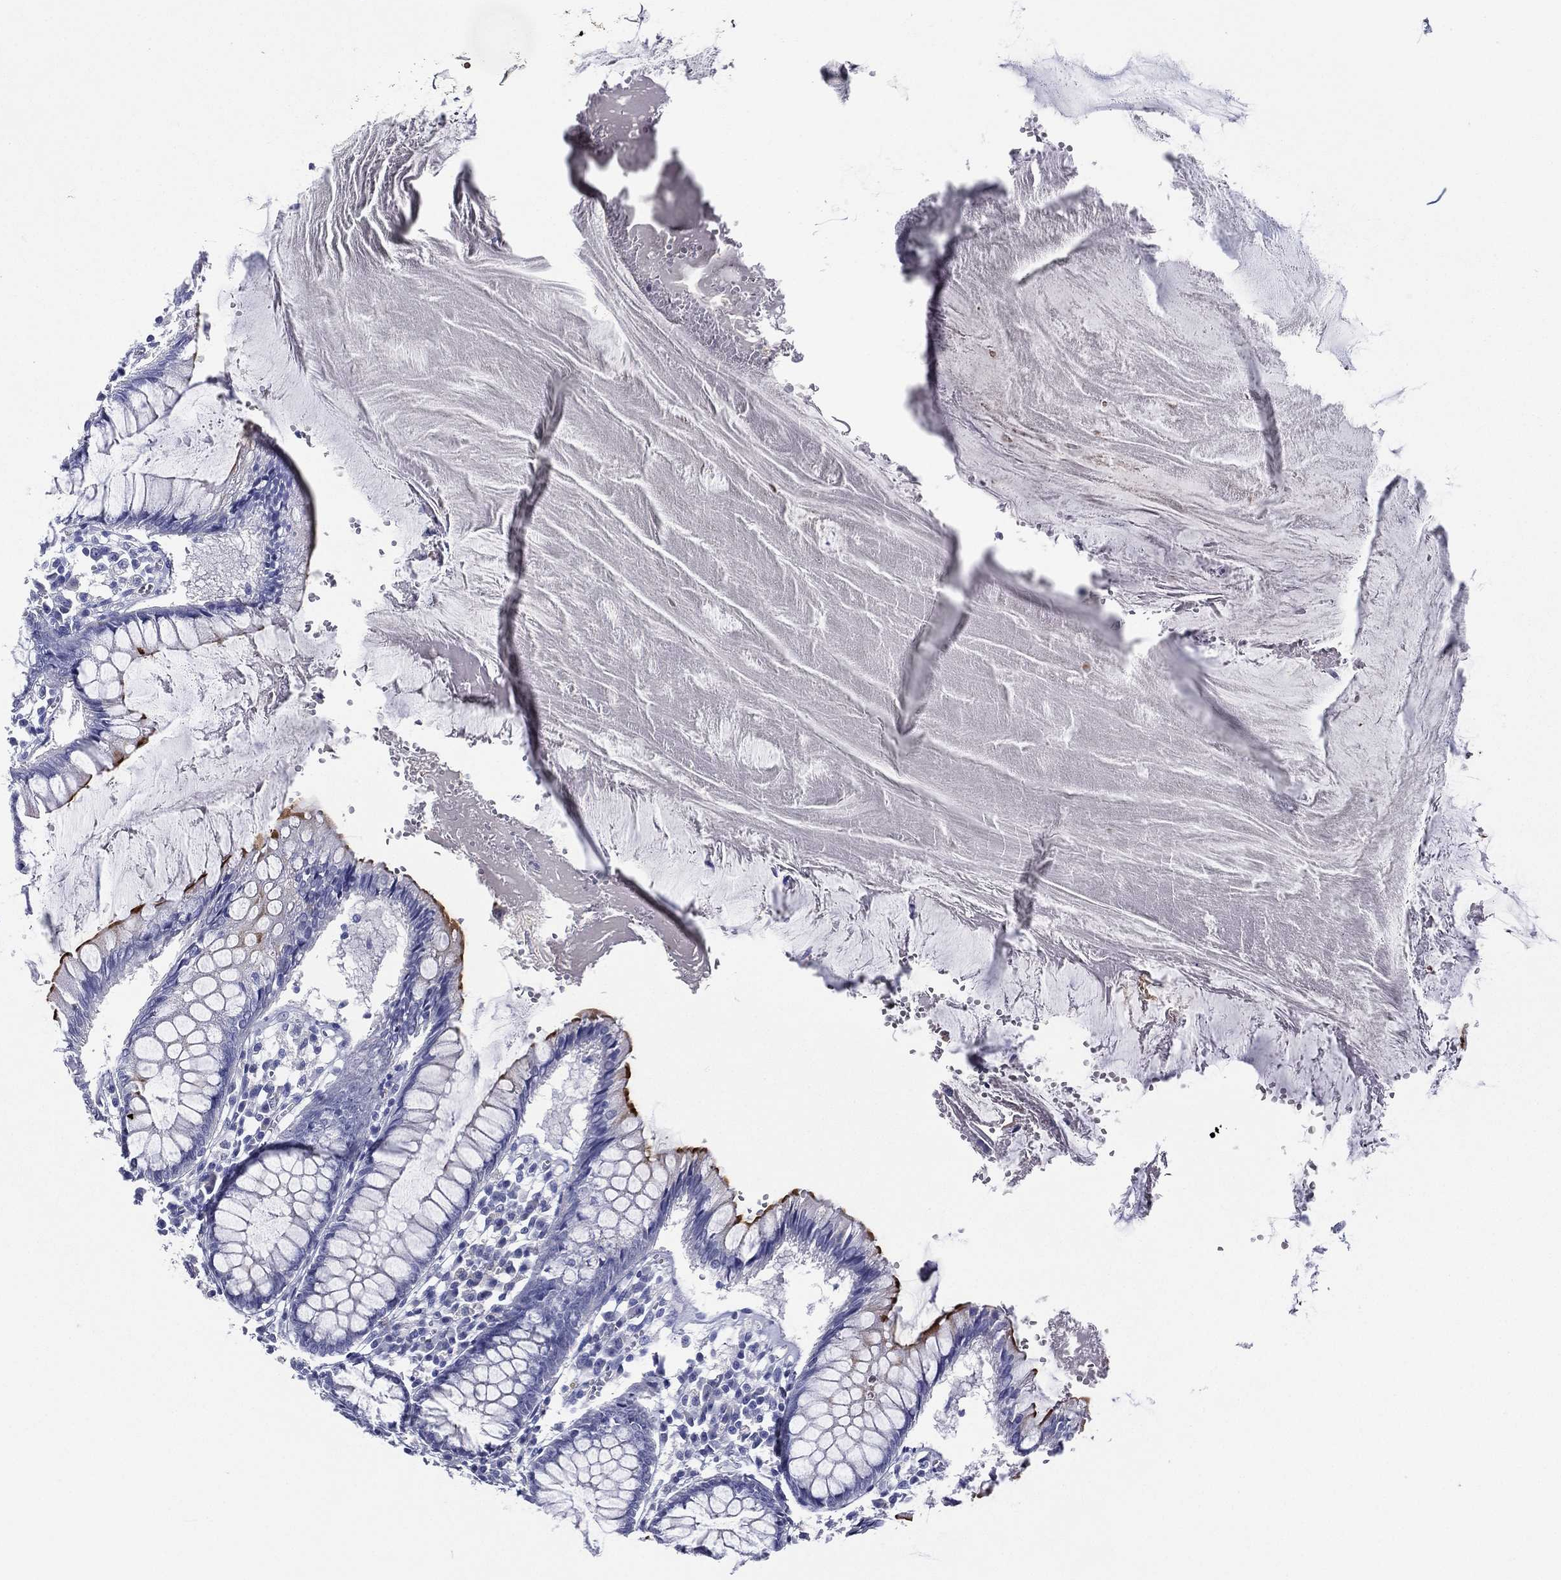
{"staining": {"intensity": "negative", "quantity": "none", "location": "none"}, "tissue": "colon", "cell_type": "Endothelial cells", "image_type": "normal", "snomed": [{"axis": "morphology", "description": "Normal tissue, NOS"}, {"axis": "topography", "description": "Colon"}], "caption": "The photomicrograph exhibits no staining of endothelial cells in unremarkable colon. (DAB immunohistochemistry (IHC) visualized using brightfield microscopy, high magnification).", "gene": "ACE2", "patient": {"sex": "male", "age": 65}}